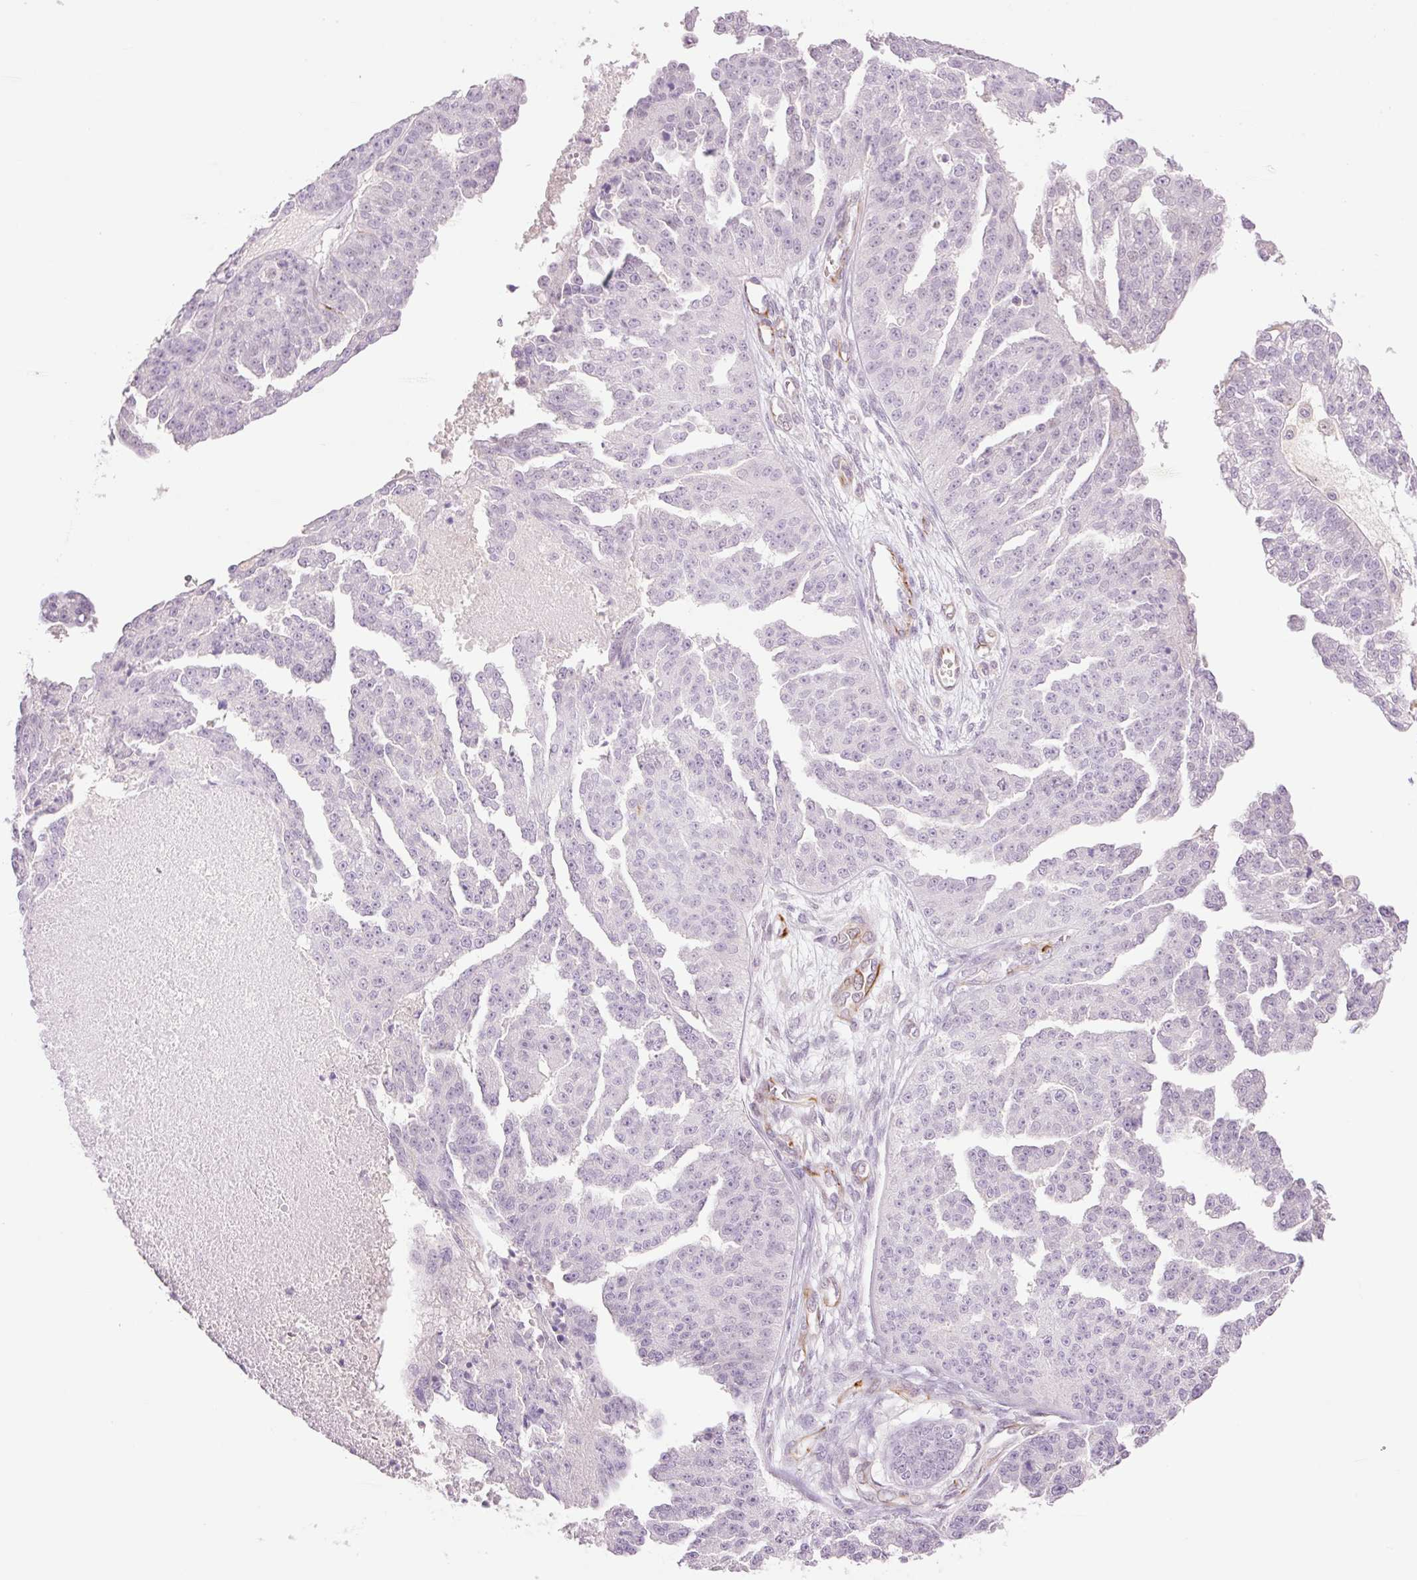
{"staining": {"intensity": "negative", "quantity": "none", "location": "none"}, "tissue": "ovarian cancer", "cell_type": "Tumor cells", "image_type": "cancer", "snomed": [{"axis": "morphology", "description": "Cystadenocarcinoma, serous, NOS"}, {"axis": "topography", "description": "Ovary"}], "caption": "The immunohistochemistry (IHC) micrograph has no significant positivity in tumor cells of serous cystadenocarcinoma (ovarian) tissue.", "gene": "ZFYVE21", "patient": {"sex": "female", "age": 58}}